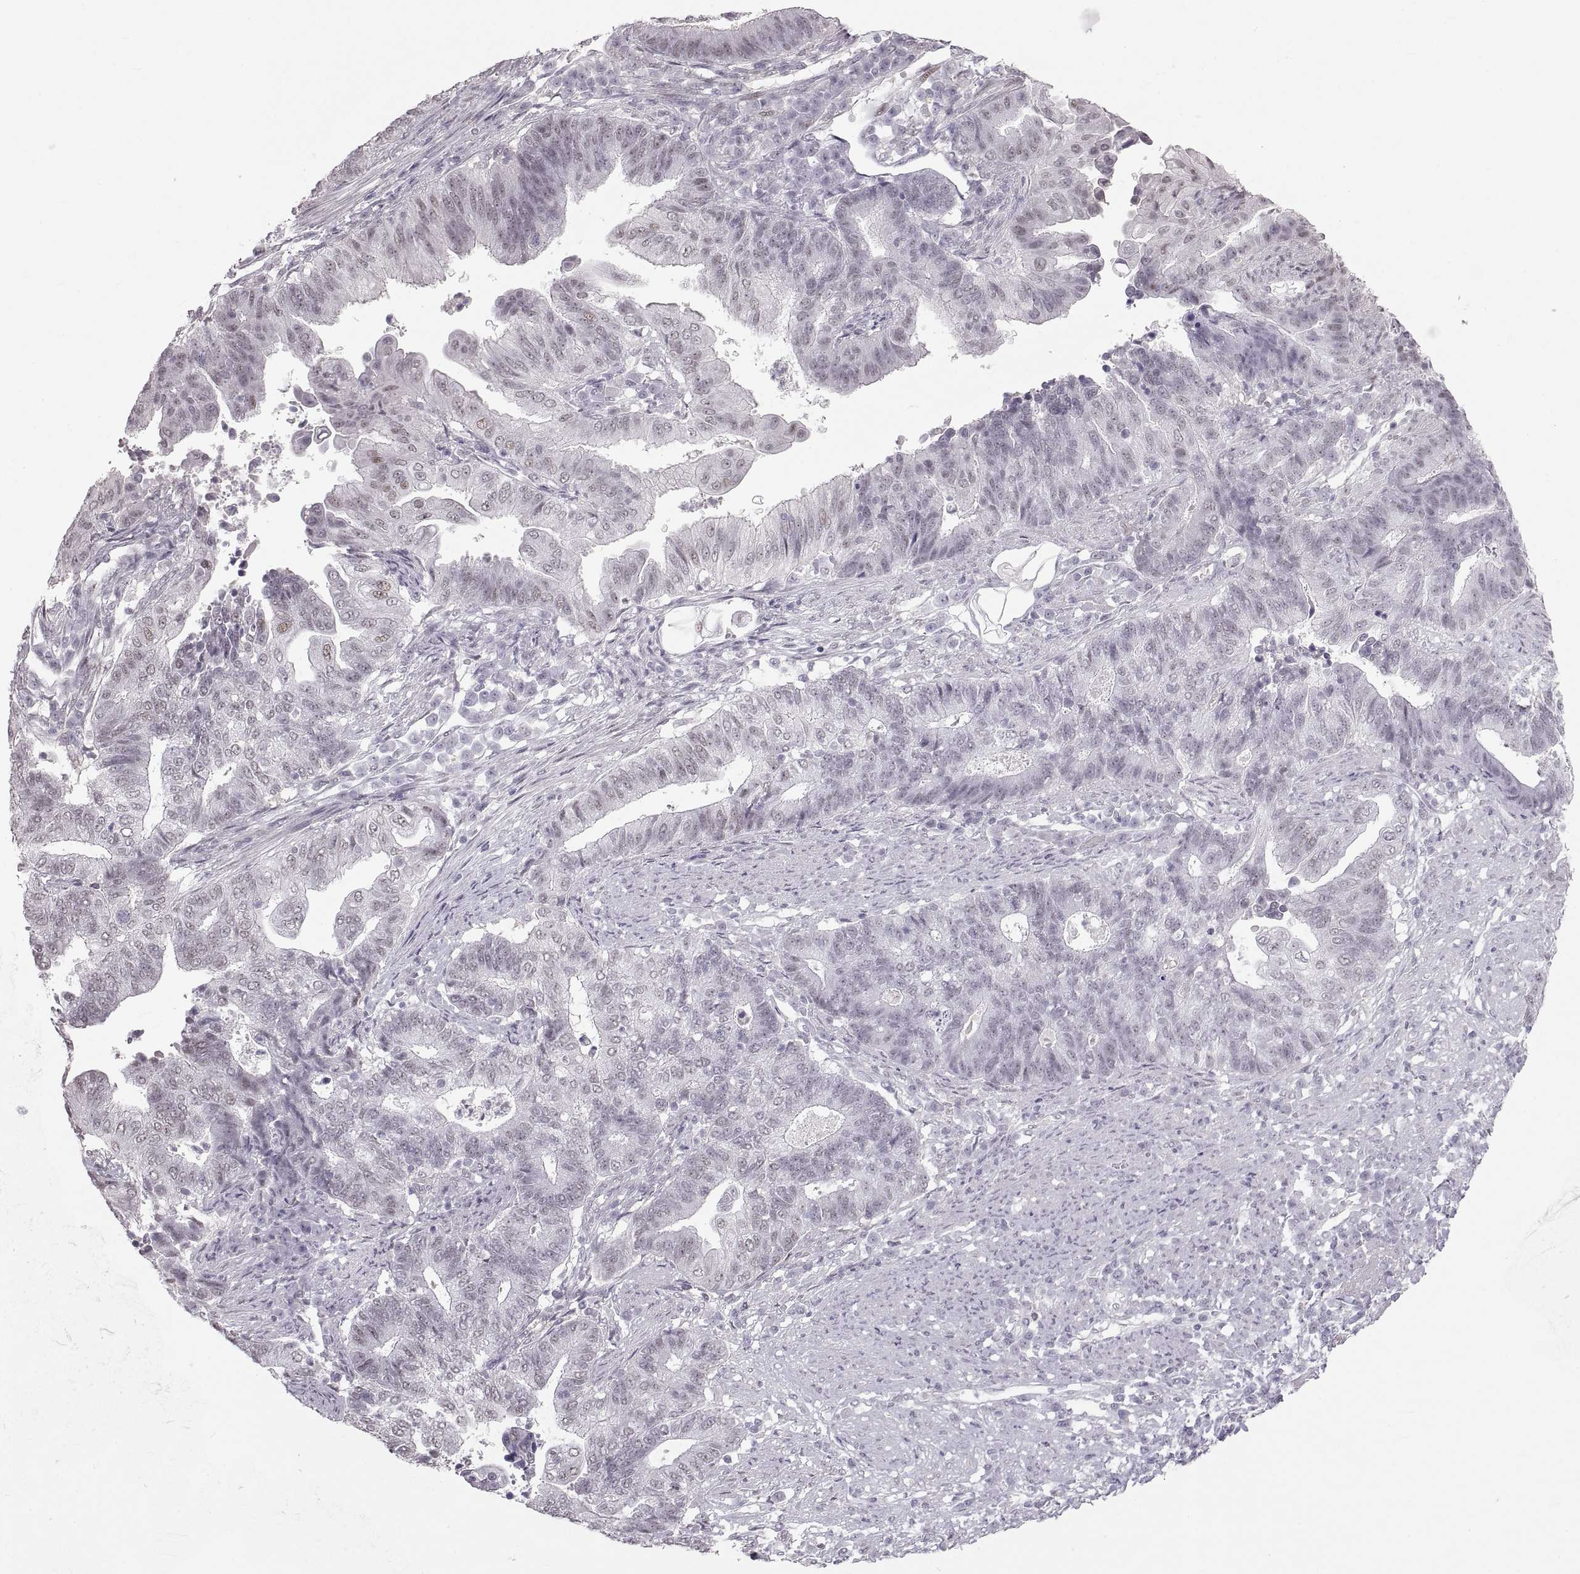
{"staining": {"intensity": "negative", "quantity": "none", "location": "none"}, "tissue": "endometrial cancer", "cell_type": "Tumor cells", "image_type": "cancer", "snomed": [{"axis": "morphology", "description": "Adenocarcinoma, NOS"}, {"axis": "topography", "description": "Uterus"}, {"axis": "topography", "description": "Endometrium"}], "caption": "DAB (3,3'-diaminobenzidine) immunohistochemical staining of human endometrial adenocarcinoma exhibits no significant staining in tumor cells.", "gene": "NANOS3", "patient": {"sex": "female", "age": 54}}